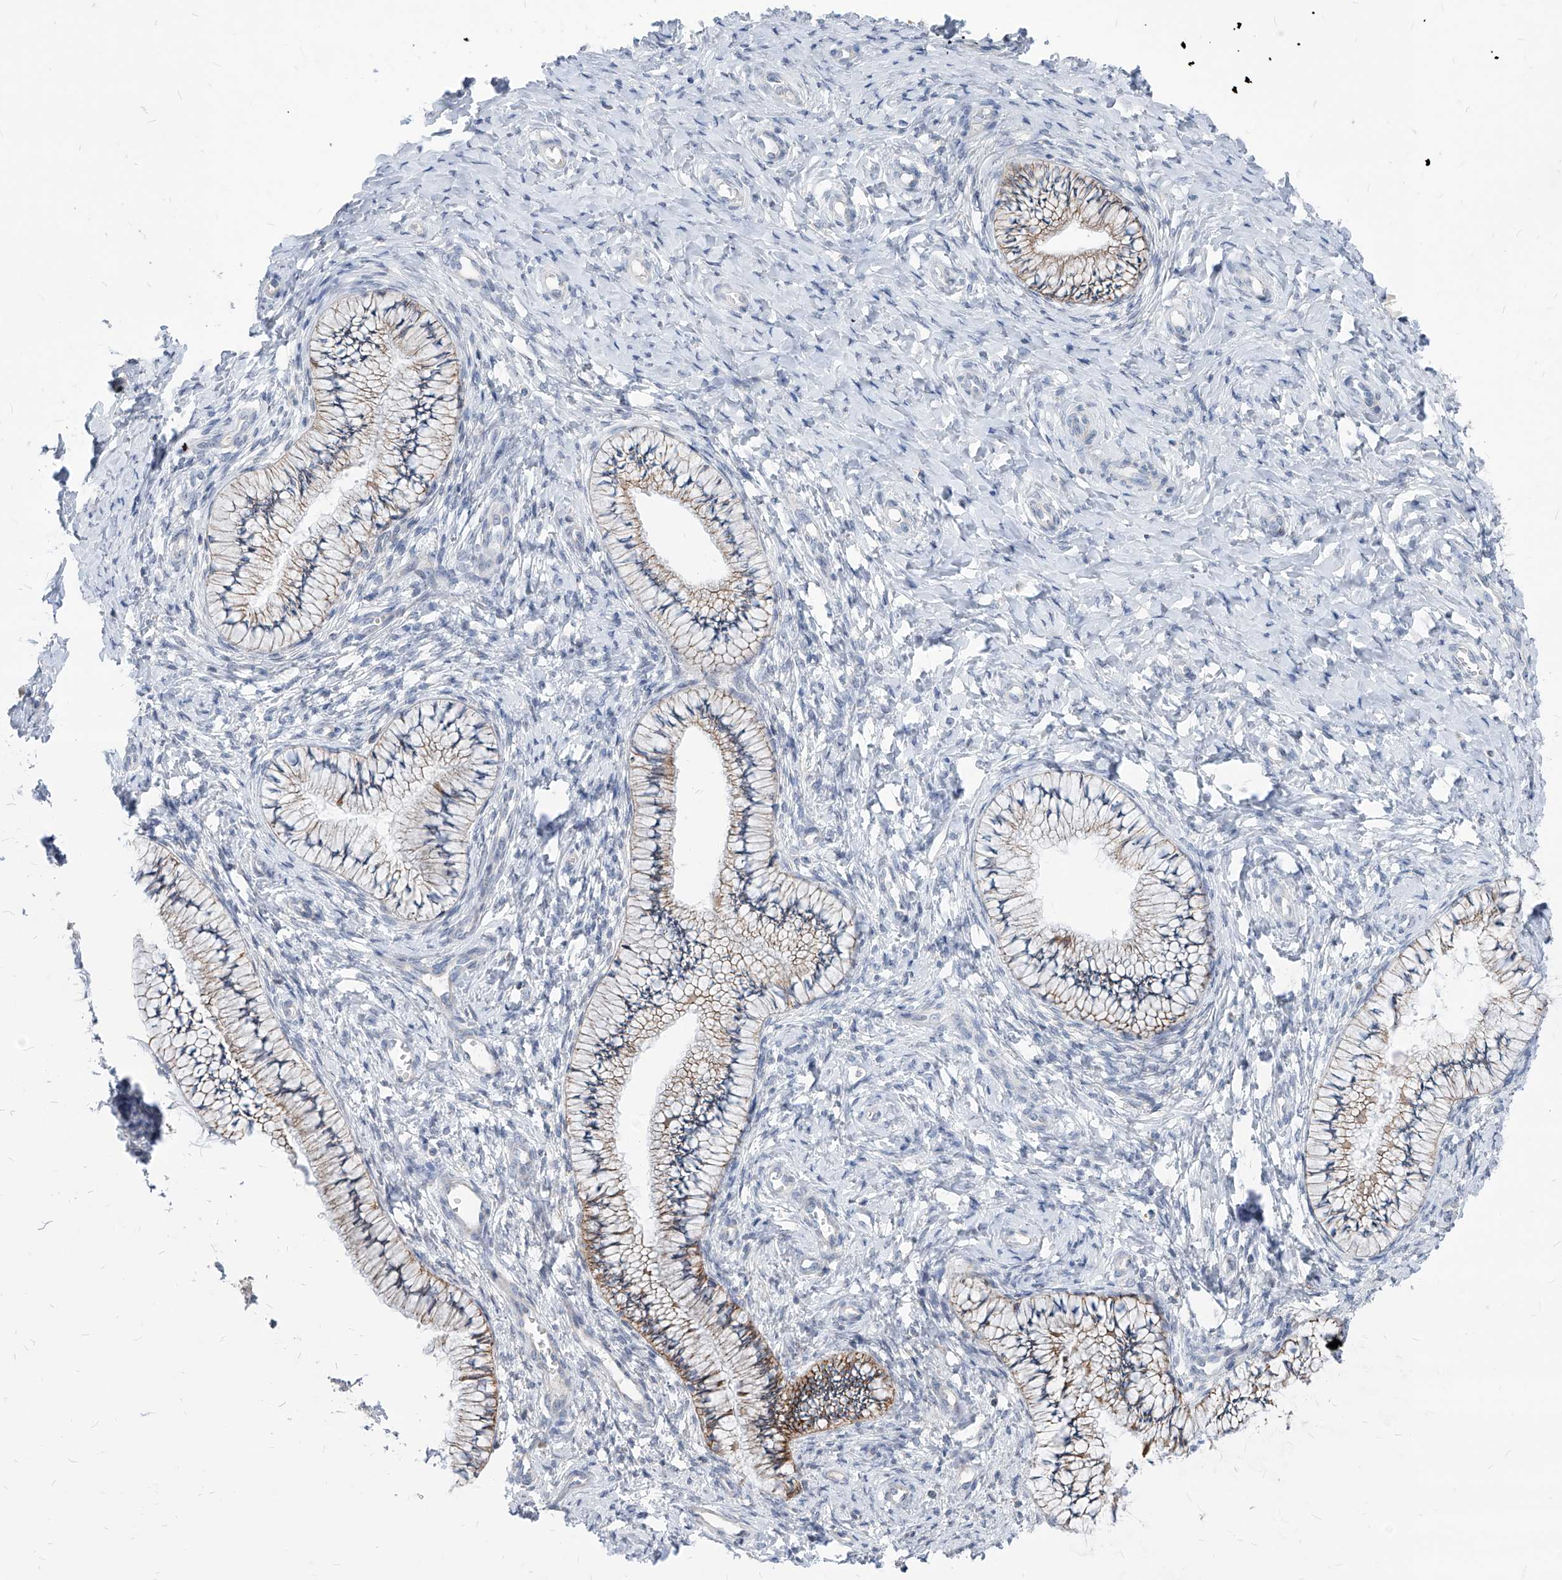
{"staining": {"intensity": "moderate", "quantity": "25%-75%", "location": "cytoplasmic/membranous"}, "tissue": "cervix", "cell_type": "Glandular cells", "image_type": "normal", "snomed": [{"axis": "morphology", "description": "Normal tissue, NOS"}, {"axis": "topography", "description": "Cervix"}], "caption": "A brown stain shows moderate cytoplasmic/membranous staining of a protein in glandular cells of unremarkable human cervix.", "gene": "AGPS", "patient": {"sex": "female", "age": 36}}